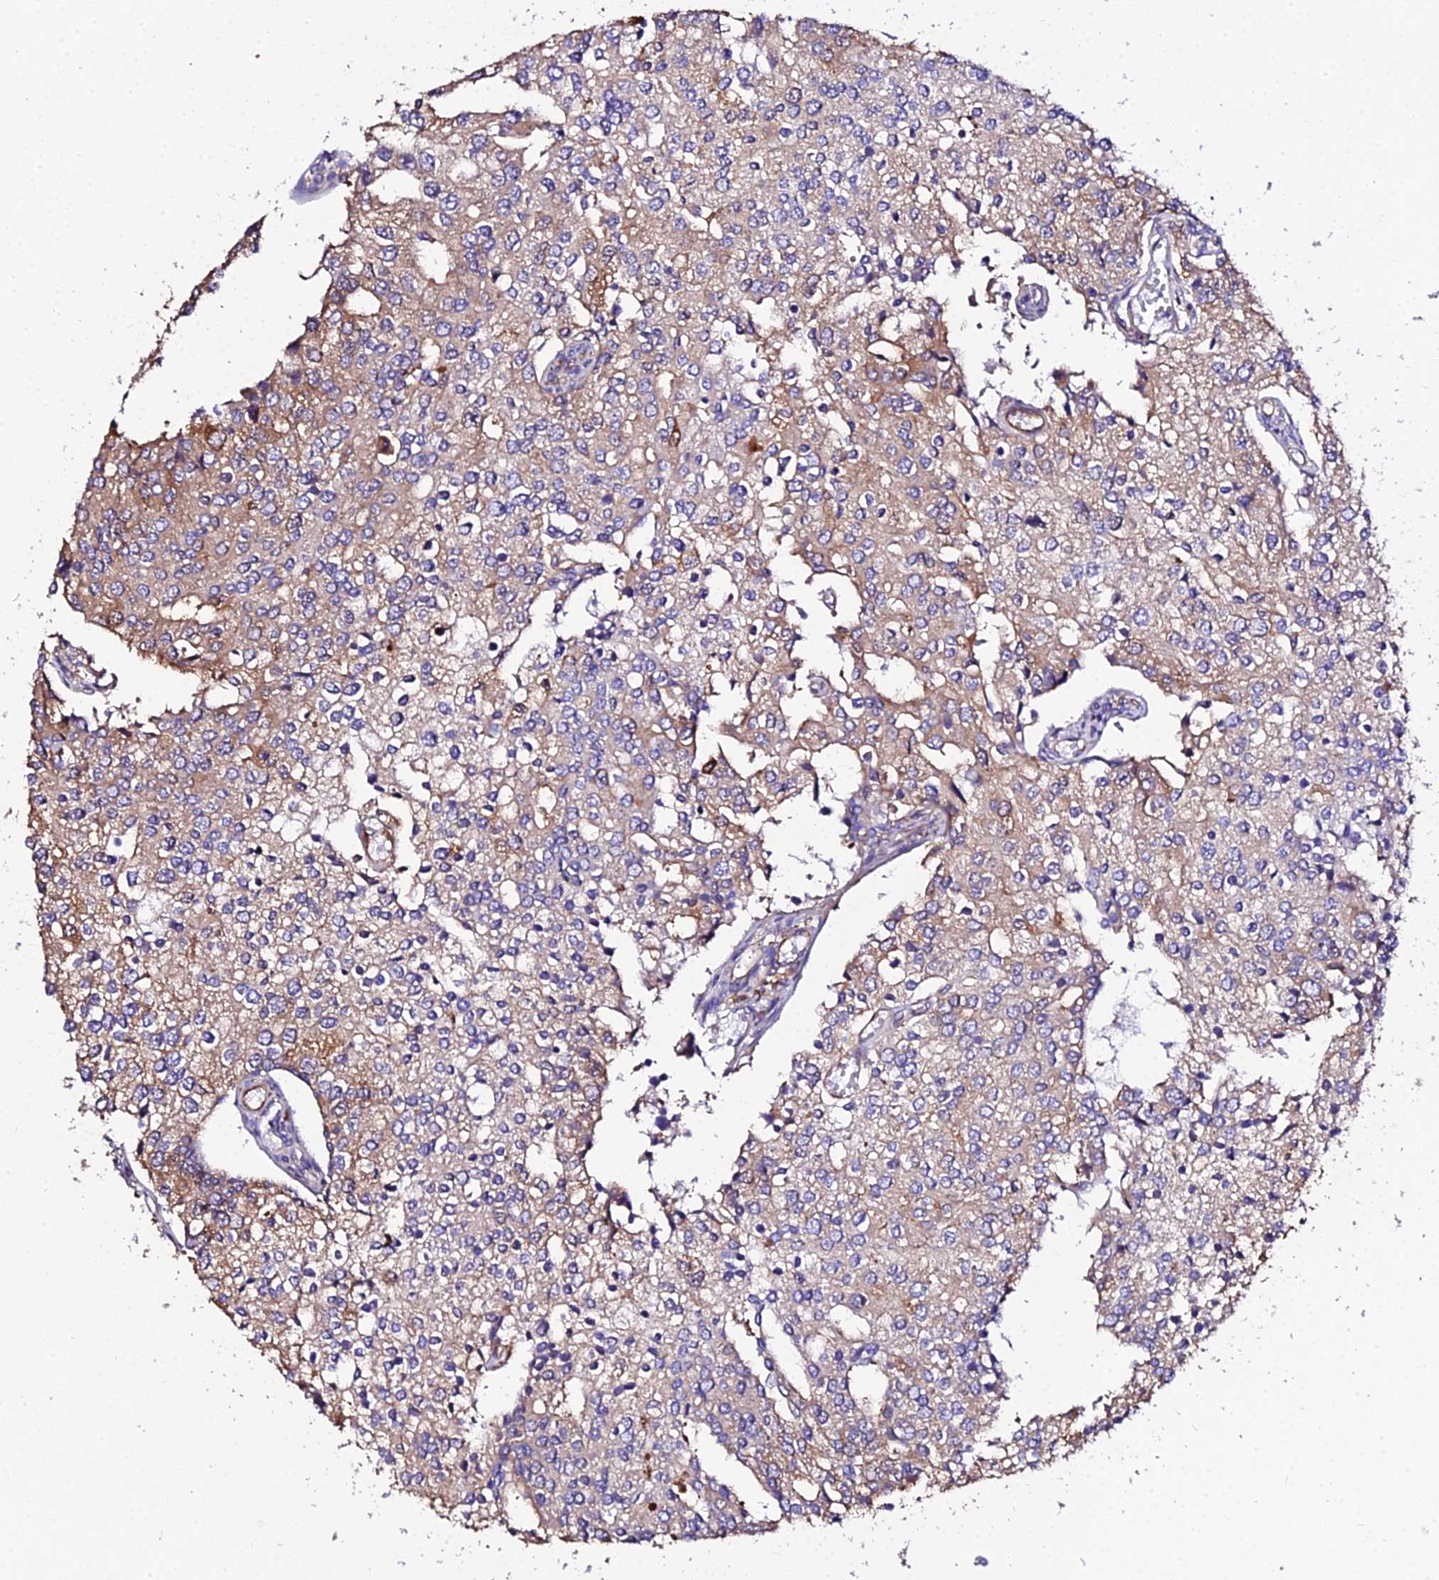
{"staining": {"intensity": "moderate", "quantity": "25%-75%", "location": "cytoplasmic/membranous"}, "tissue": "prostate cancer", "cell_type": "Tumor cells", "image_type": "cancer", "snomed": [{"axis": "morphology", "description": "Adenocarcinoma, High grade"}, {"axis": "topography", "description": "Prostate"}], "caption": "Protein expression analysis of human prostate high-grade adenocarcinoma reveals moderate cytoplasmic/membranous staining in about 25%-75% of tumor cells.", "gene": "TUBA3D", "patient": {"sex": "male", "age": 62}}